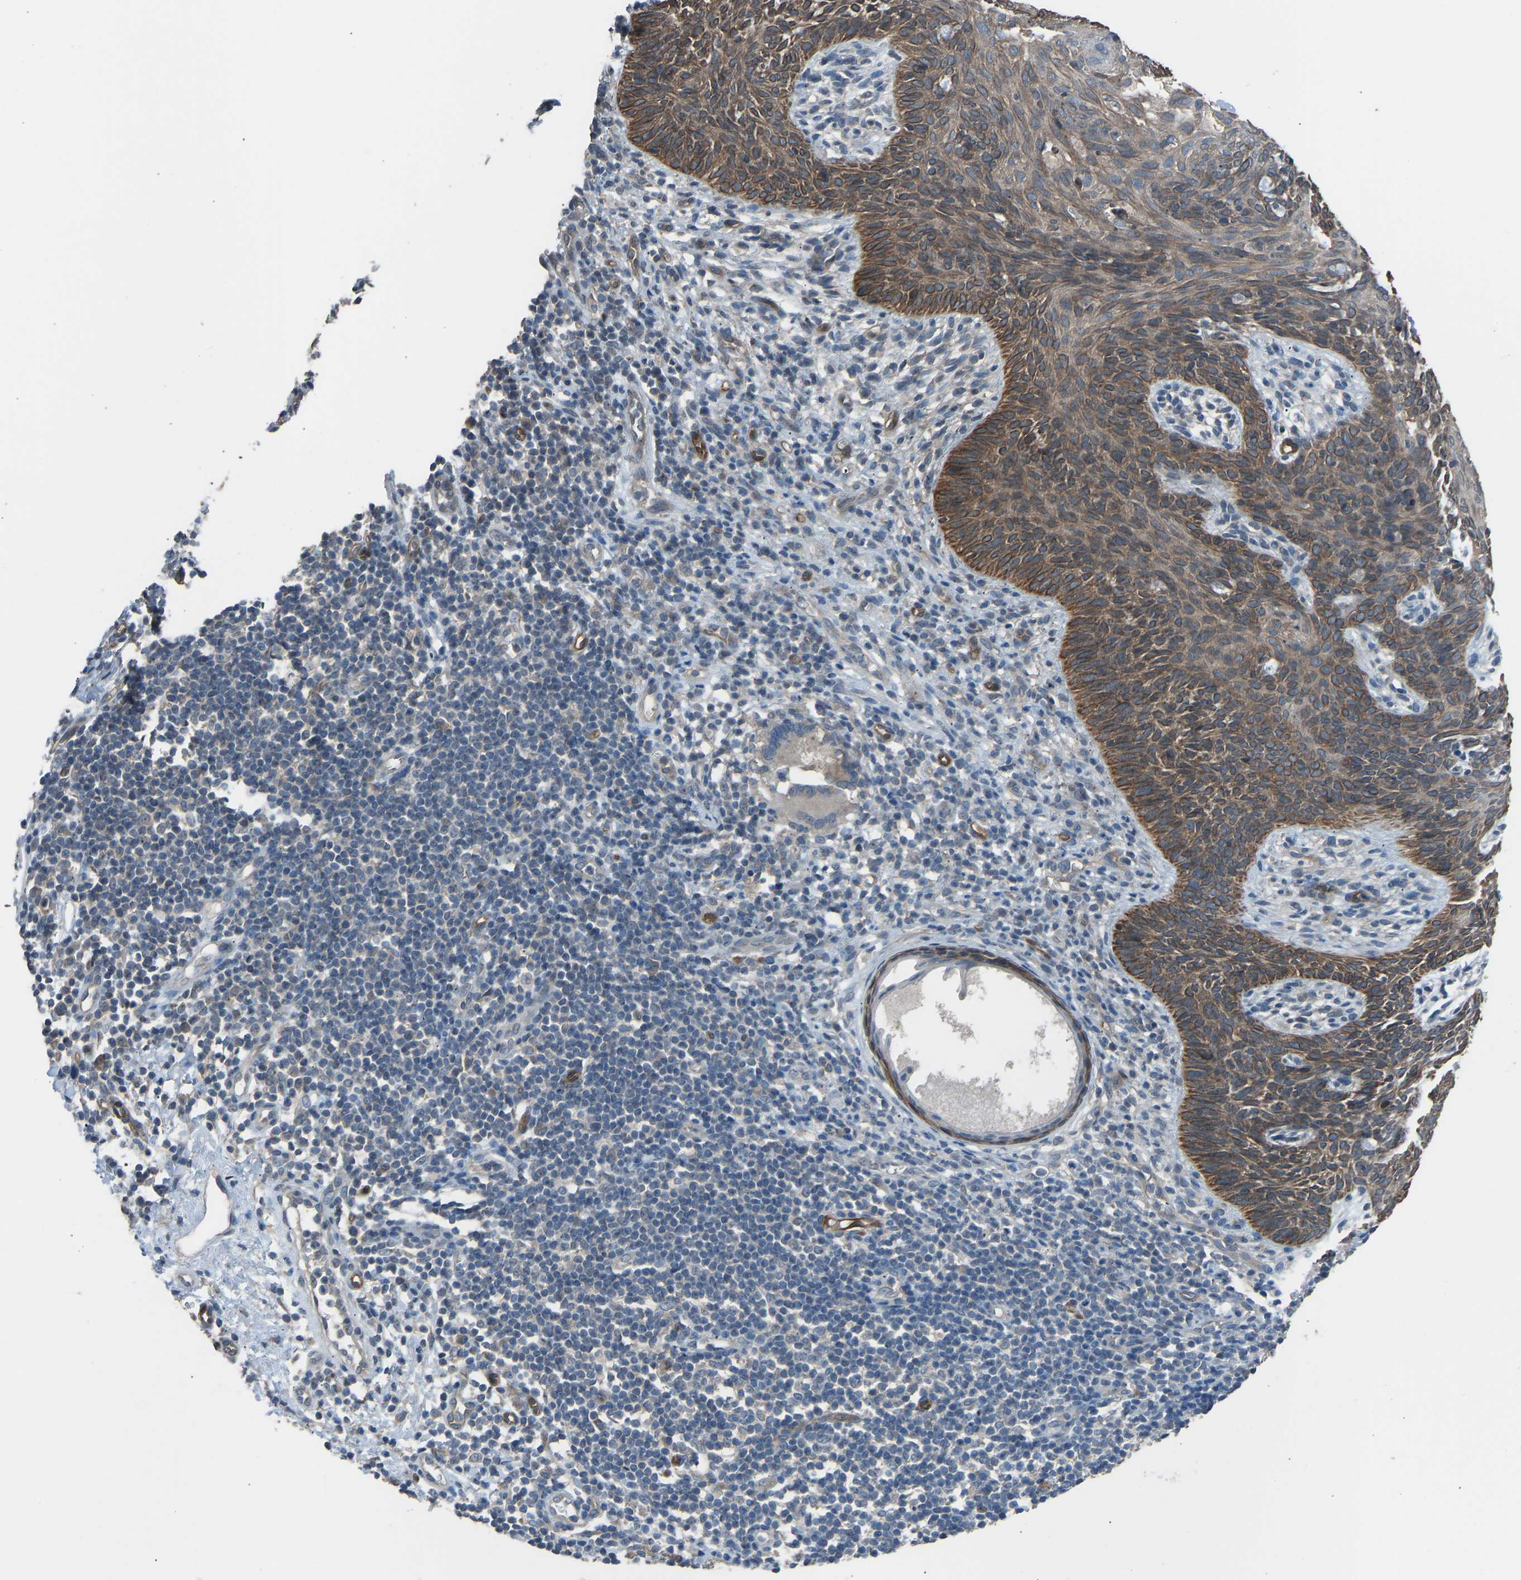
{"staining": {"intensity": "moderate", "quantity": ">75%", "location": "cytoplasmic/membranous"}, "tissue": "skin cancer", "cell_type": "Tumor cells", "image_type": "cancer", "snomed": [{"axis": "morphology", "description": "Basal cell carcinoma"}, {"axis": "topography", "description": "Skin"}], "caption": "IHC (DAB) staining of human basal cell carcinoma (skin) shows moderate cytoplasmic/membranous protein expression in approximately >75% of tumor cells.", "gene": "SLC43A1", "patient": {"sex": "male", "age": 60}}